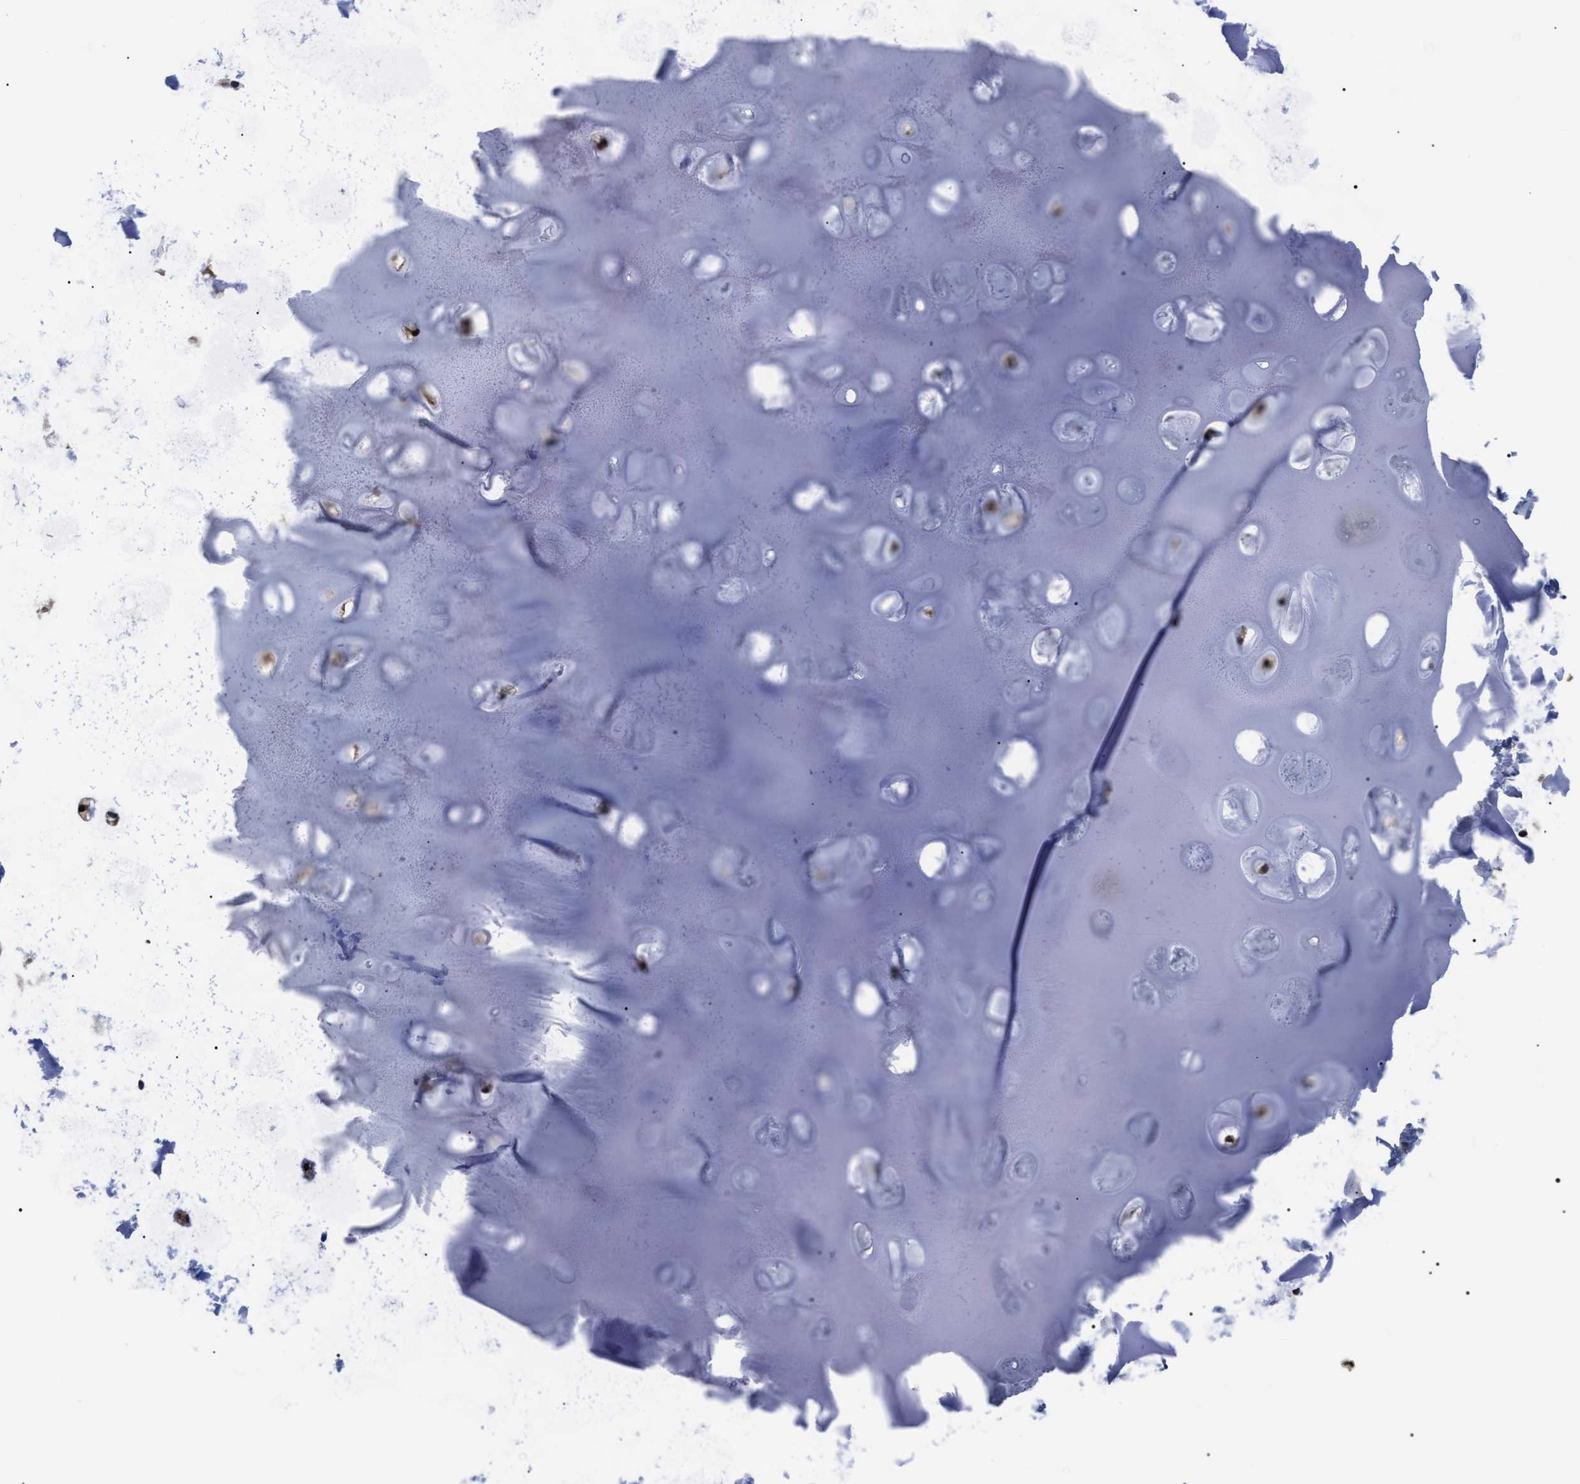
{"staining": {"intensity": "moderate", "quantity": ">75%", "location": "nuclear"}, "tissue": "soft tissue", "cell_type": "Chondrocytes", "image_type": "normal", "snomed": [{"axis": "morphology", "description": "Normal tissue, NOS"}, {"axis": "topography", "description": "Bronchus"}], "caption": "Brown immunohistochemical staining in unremarkable soft tissue displays moderate nuclear positivity in approximately >75% of chondrocytes. Using DAB (3,3'-diaminobenzidine) (brown) and hematoxylin (blue) stains, captured at high magnification using brightfield microscopy.", "gene": "CSNK2A1", "patient": {"sex": "female", "age": 73}}